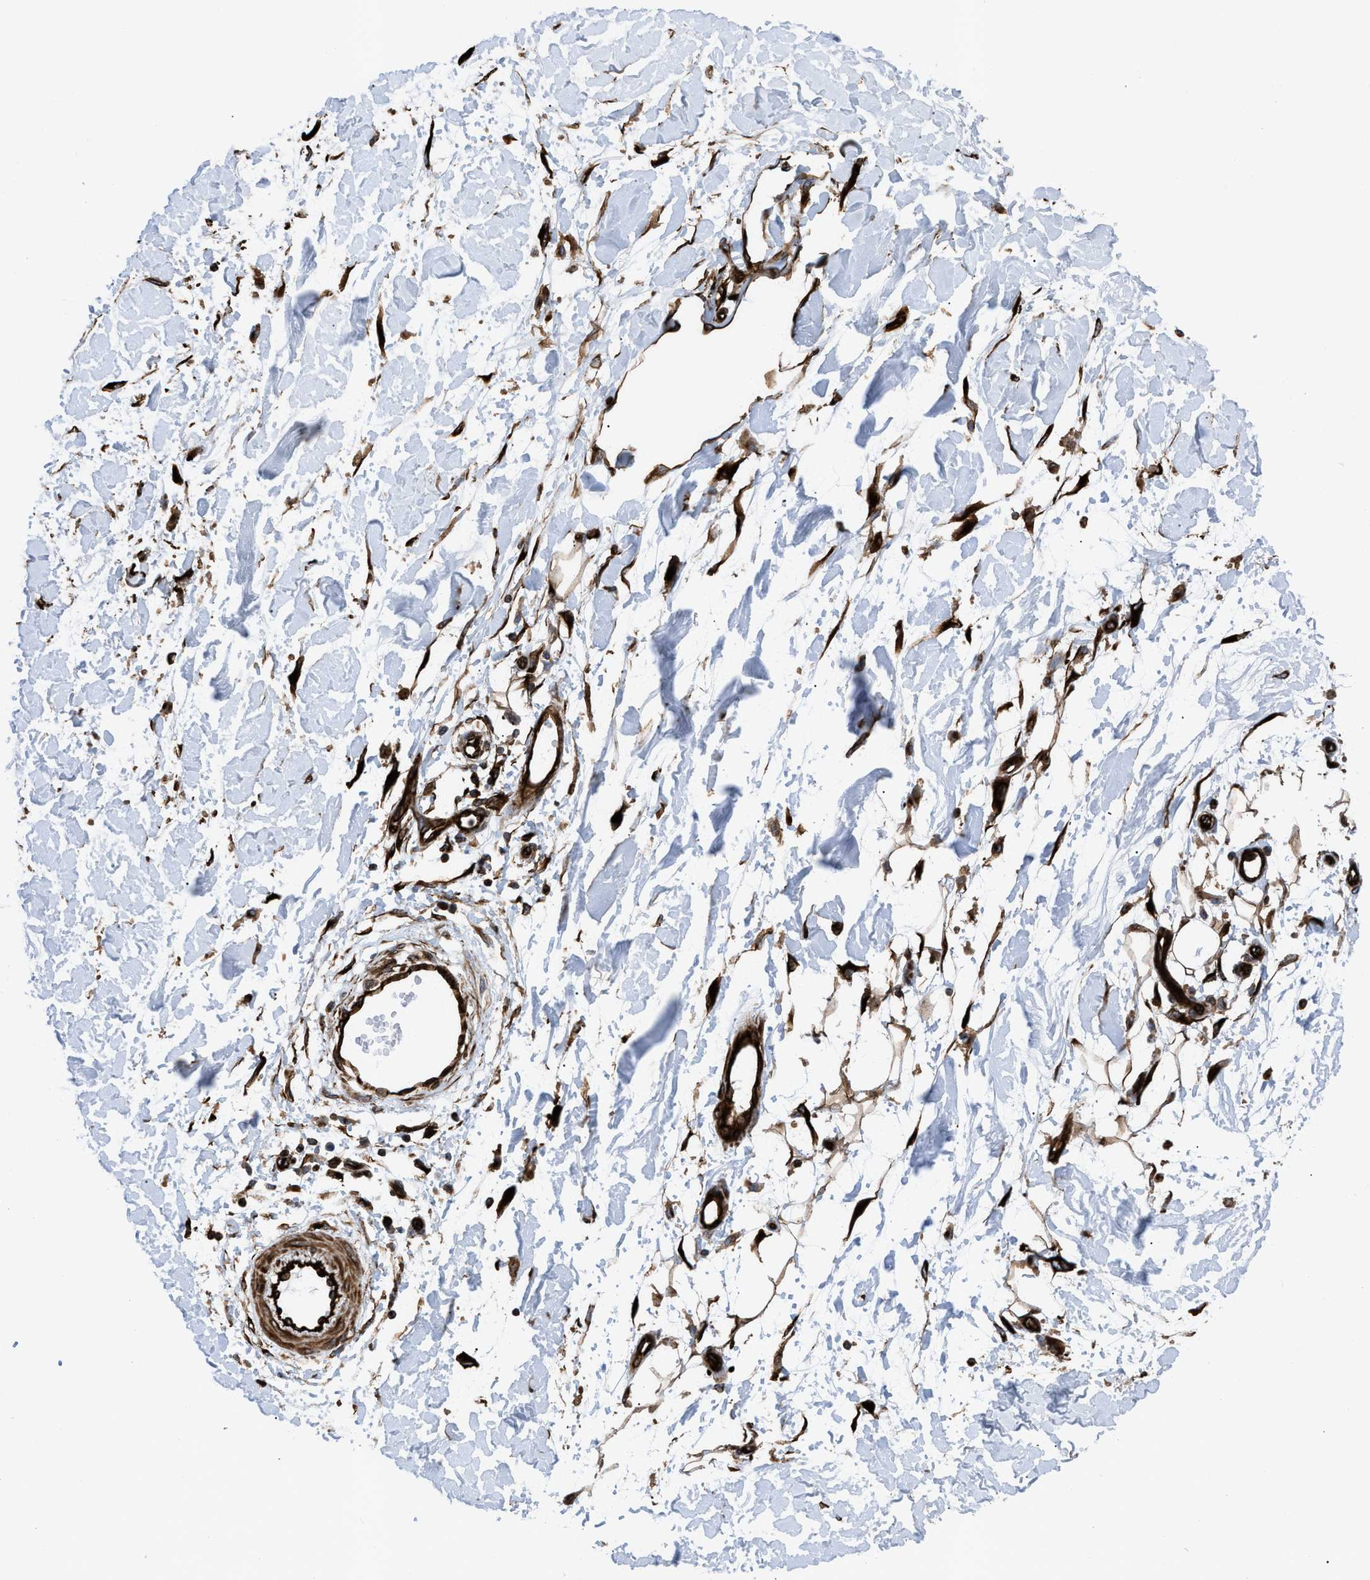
{"staining": {"intensity": "moderate", "quantity": ">75%", "location": "cytoplasmic/membranous"}, "tissue": "adipose tissue", "cell_type": "Adipocytes", "image_type": "normal", "snomed": [{"axis": "morphology", "description": "Normal tissue, NOS"}, {"axis": "morphology", "description": "Squamous cell carcinoma, NOS"}, {"axis": "topography", "description": "Skin"}, {"axis": "topography", "description": "Peripheral nerve tissue"}], "caption": "Protein staining shows moderate cytoplasmic/membranous staining in about >75% of adipocytes in normal adipose tissue. (DAB (3,3'-diaminobenzidine) IHC with brightfield microscopy, high magnification).", "gene": "PTPRE", "patient": {"sex": "male", "age": 83}}